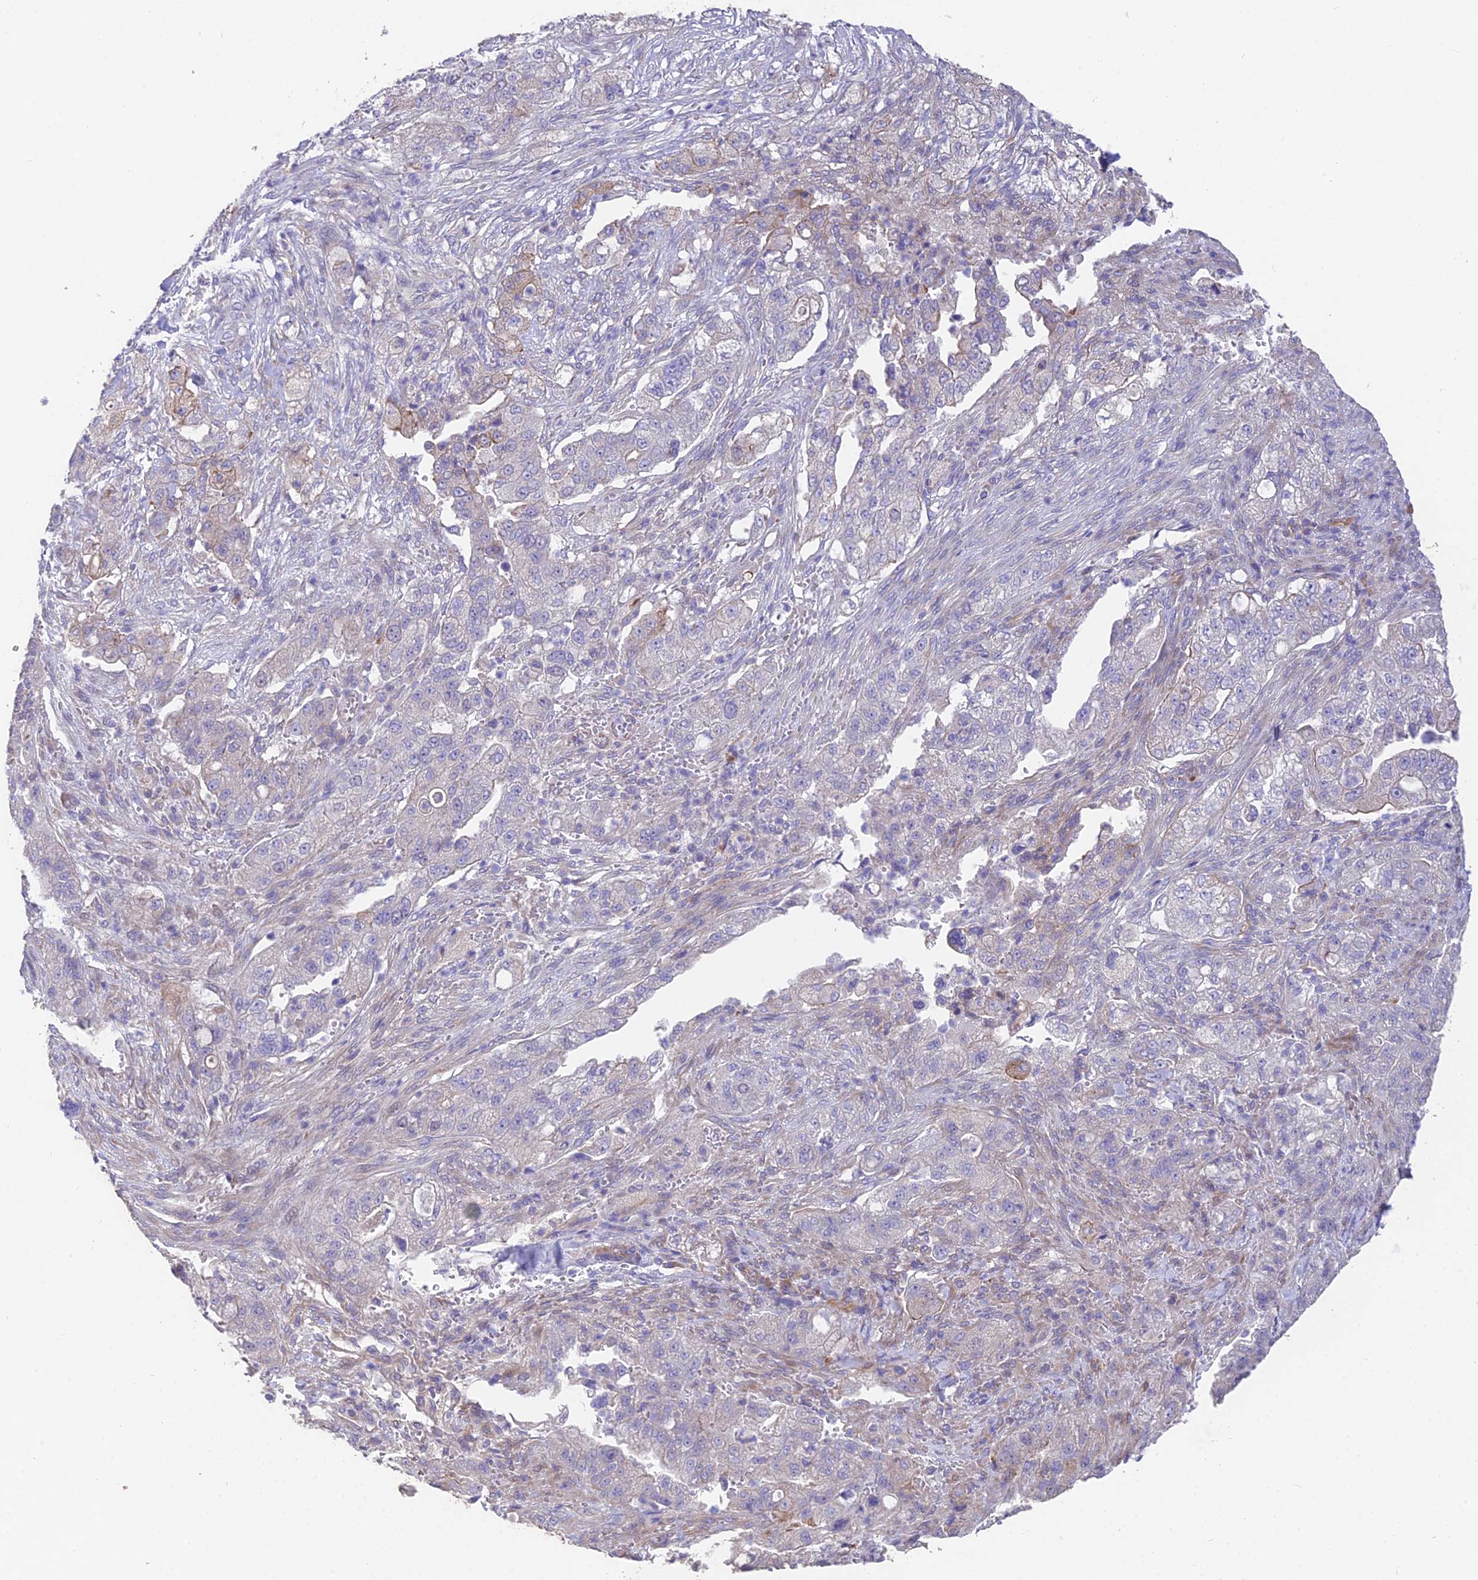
{"staining": {"intensity": "negative", "quantity": "none", "location": "none"}, "tissue": "pancreatic cancer", "cell_type": "Tumor cells", "image_type": "cancer", "snomed": [{"axis": "morphology", "description": "Adenocarcinoma, NOS"}, {"axis": "topography", "description": "Pancreas"}], "caption": "Human pancreatic cancer (adenocarcinoma) stained for a protein using immunohistochemistry (IHC) shows no positivity in tumor cells.", "gene": "FAM168B", "patient": {"sex": "female", "age": 78}}